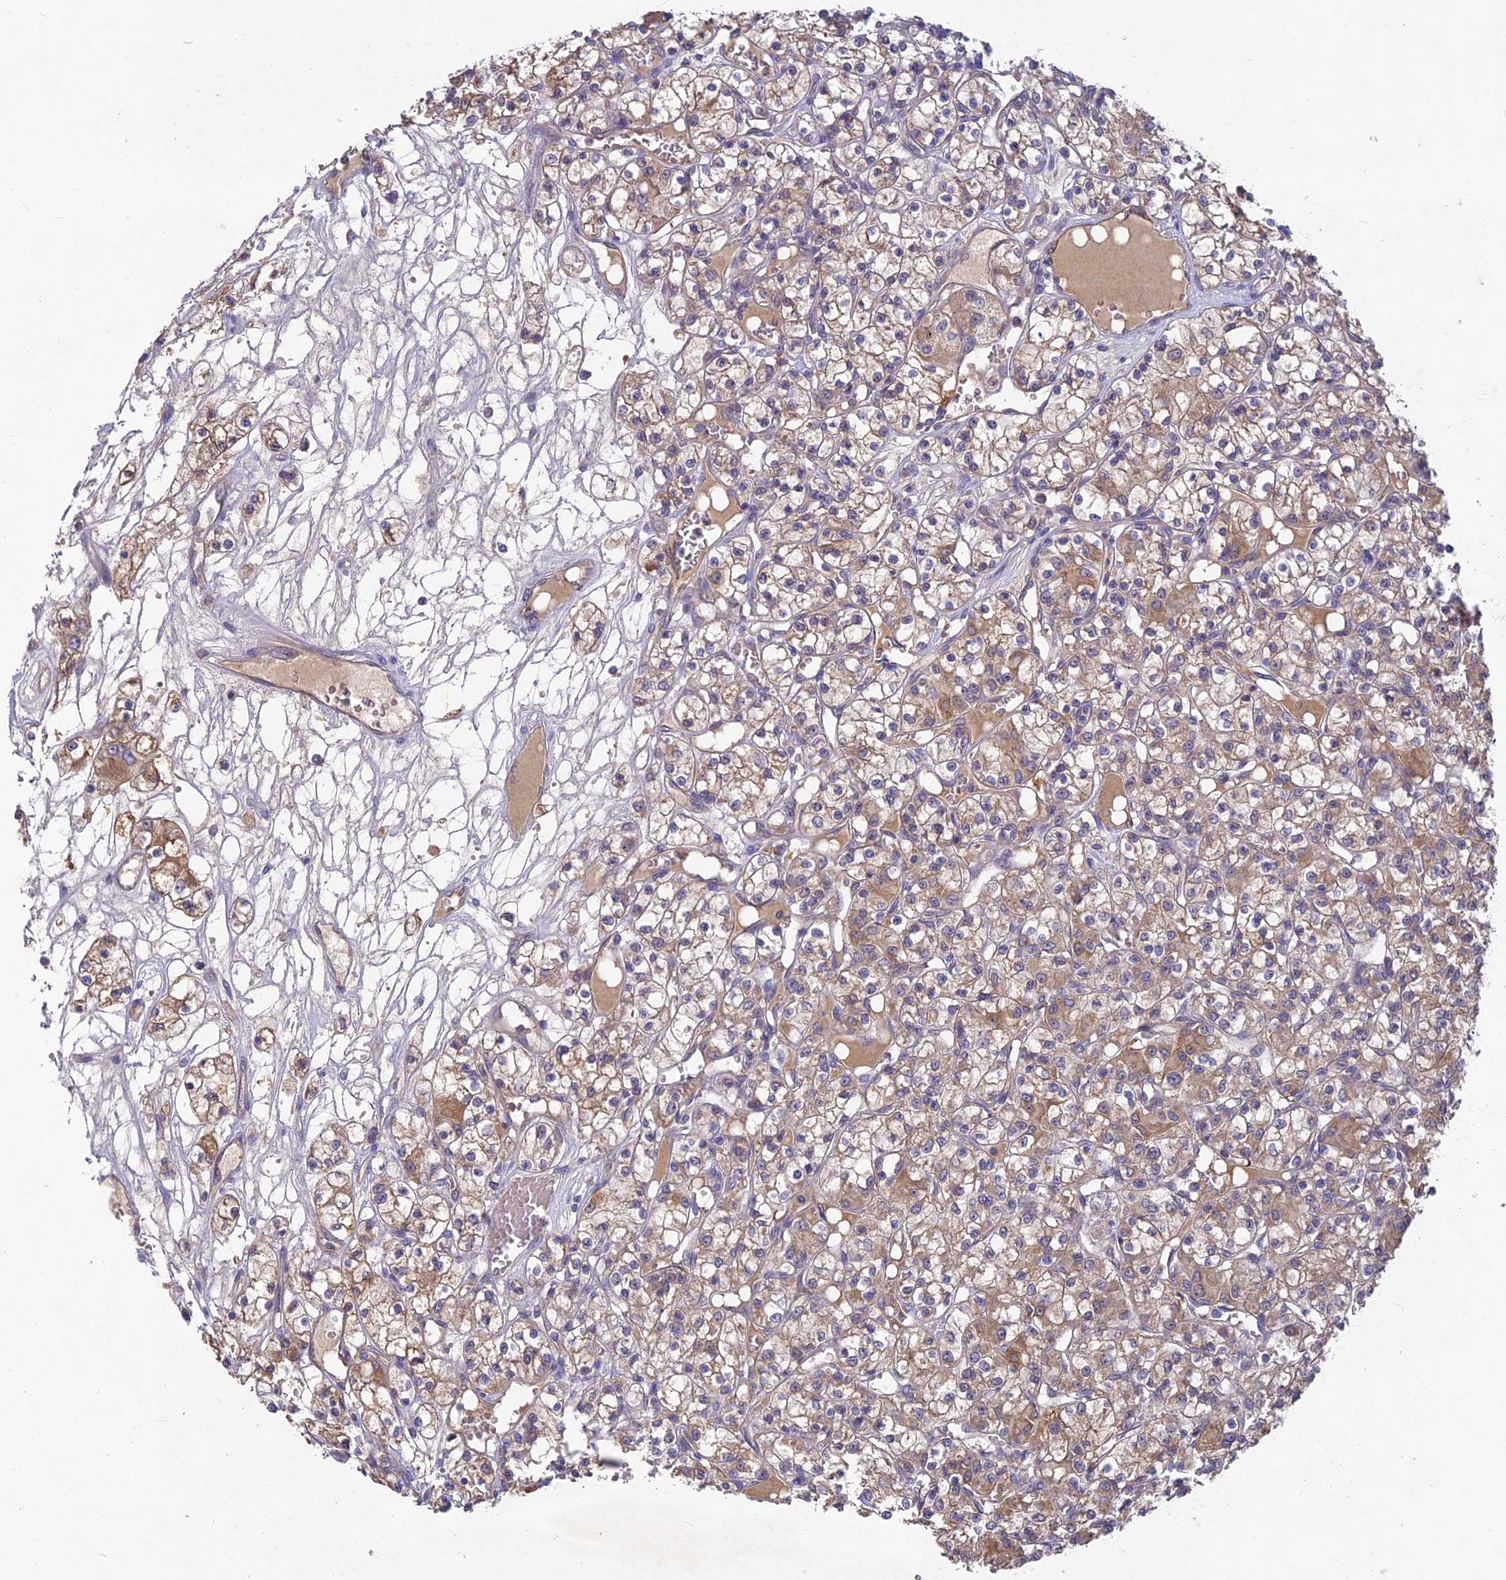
{"staining": {"intensity": "moderate", "quantity": "25%-75%", "location": "cytoplasmic/membranous"}, "tissue": "renal cancer", "cell_type": "Tumor cells", "image_type": "cancer", "snomed": [{"axis": "morphology", "description": "Adenocarcinoma, NOS"}, {"axis": "topography", "description": "Kidney"}], "caption": "Tumor cells demonstrate medium levels of moderate cytoplasmic/membranous expression in approximately 25%-75% of cells in renal cancer.", "gene": "PZP", "patient": {"sex": "female", "age": 59}}